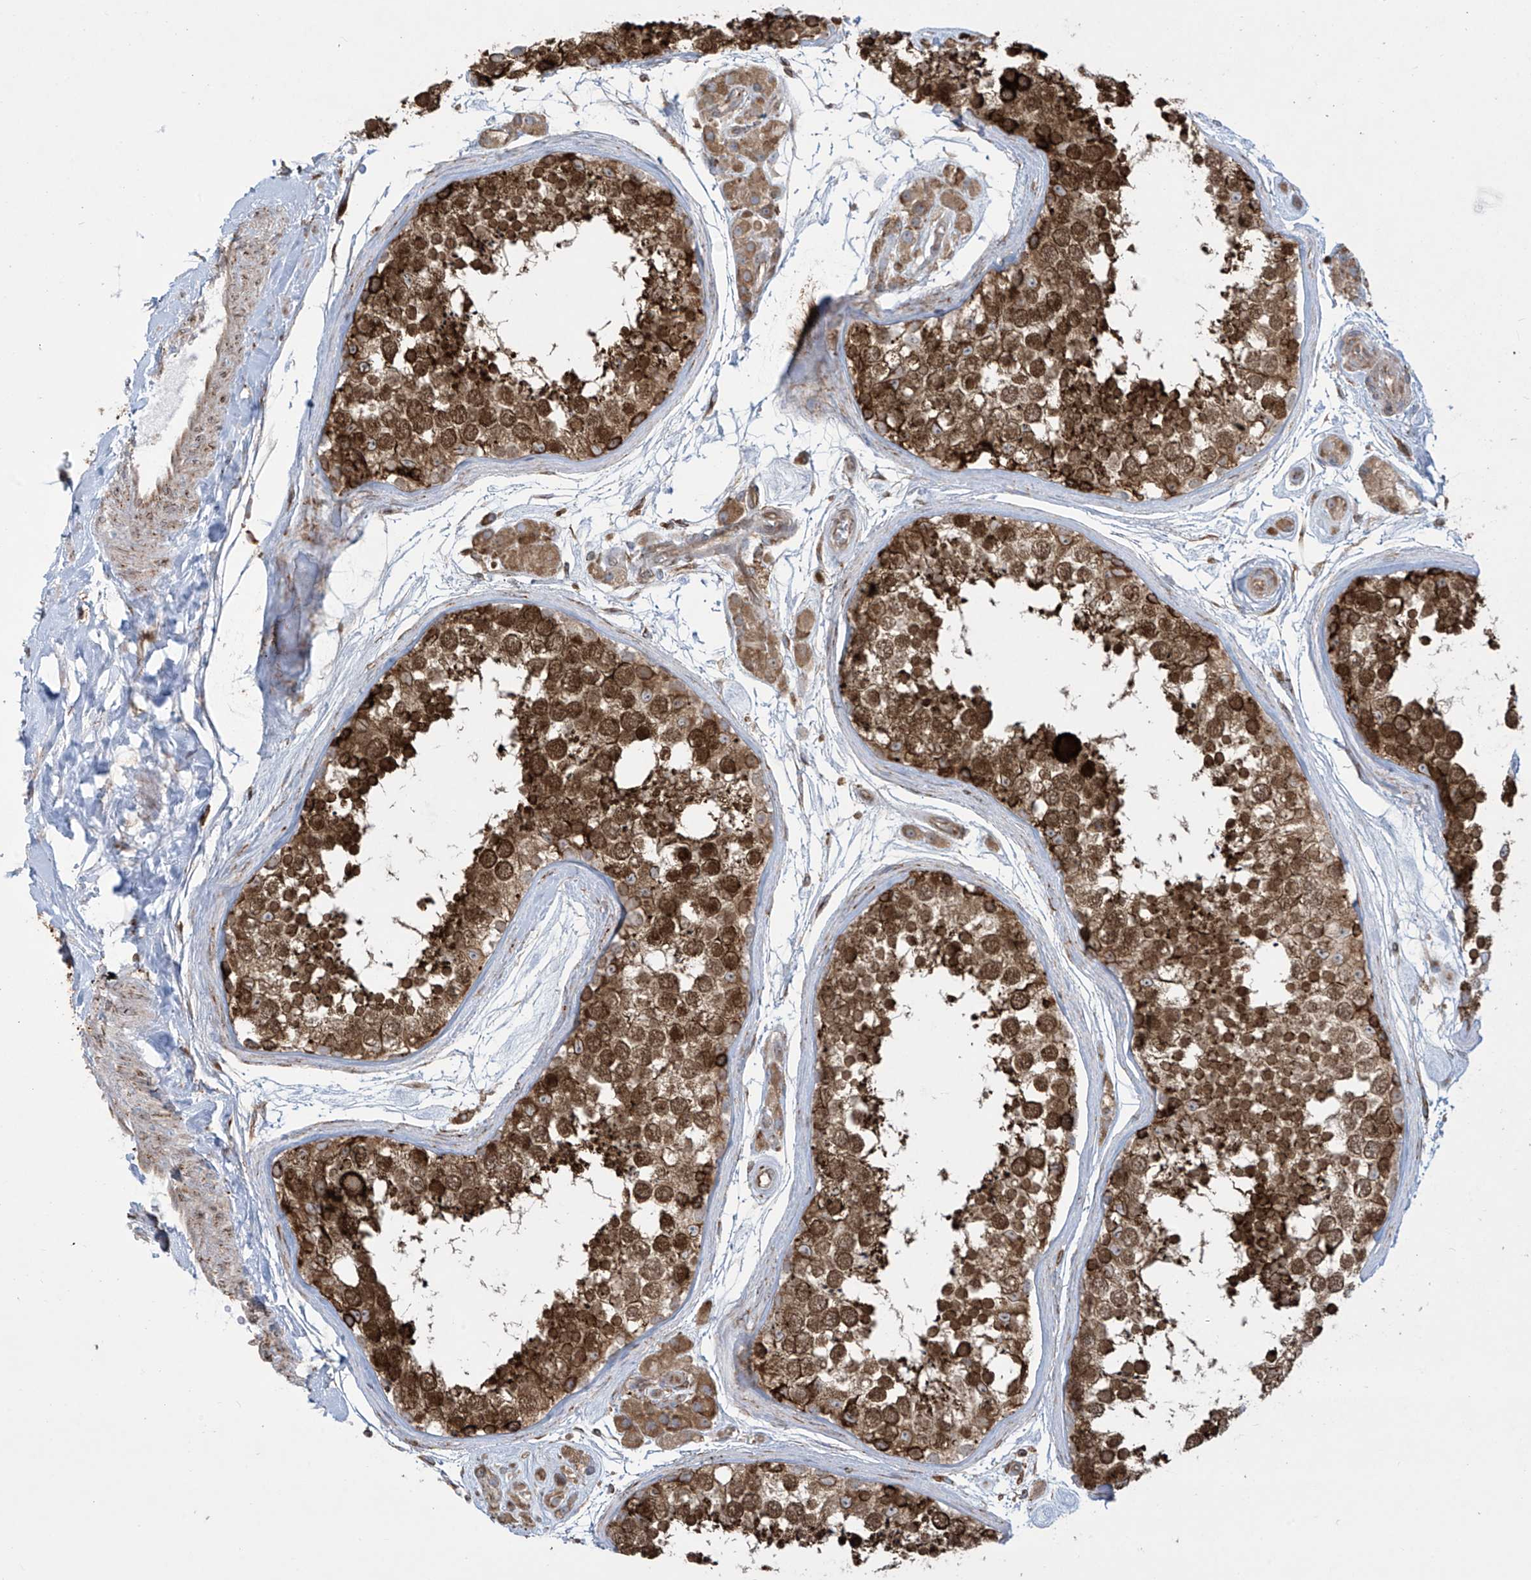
{"staining": {"intensity": "strong", "quantity": ">75%", "location": "cytoplasmic/membranous"}, "tissue": "testis", "cell_type": "Cells in seminiferous ducts", "image_type": "normal", "snomed": [{"axis": "morphology", "description": "Normal tissue, NOS"}, {"axis": "topography", "description": "Testis"}], "caption": "Testis stained for a protein (brown) shows strong cytoplasmic/membranous positive staining in about >75% of cells in seminiferous ducts.", "gene": "MX1", "patient": {"sex": "male", "age": 56}}